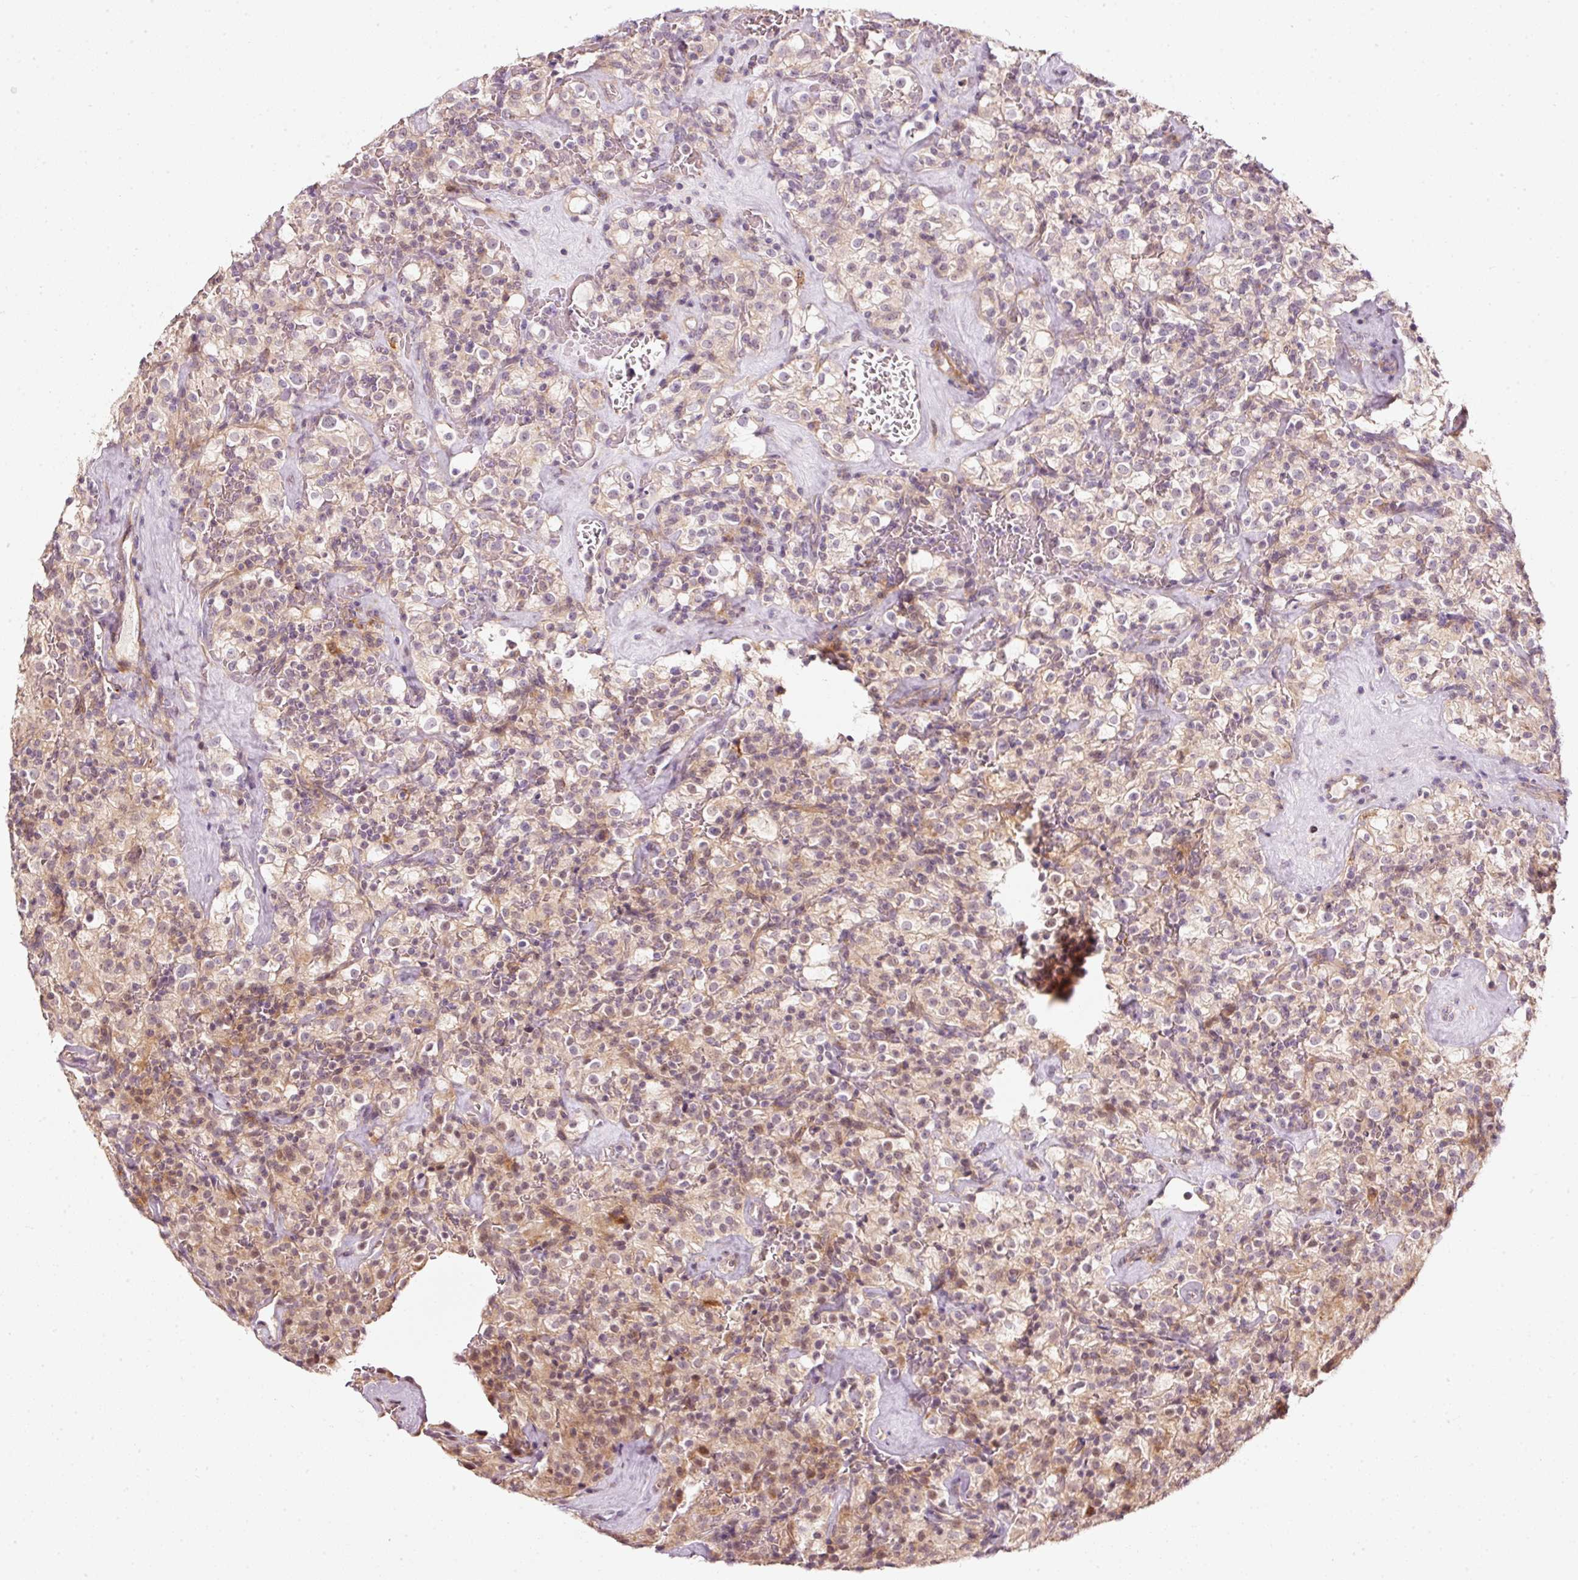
{"staining": {"intensity": "moderate", "quantity": "25%-75%", "location": "cytoplasmic/membranous"}, "tissue": "renal cancer", "cell_type": "Tumor cells", "image_type": "cancer", "snomed": [{"axis": "morphology", "description": "Adenocarcinoma, NOS"}, {"axis": "topography", "description": "Kidney"}], "caption": "Renal cancer (adenocarcinoma) stained for a protein (brown) demonstrates moderate cytoplasmic/membranous positive positivity in about 25%-75% of tumor cells.", "gene": "ARHGAP22", "patient": {"sex": "female", "age": 74}}